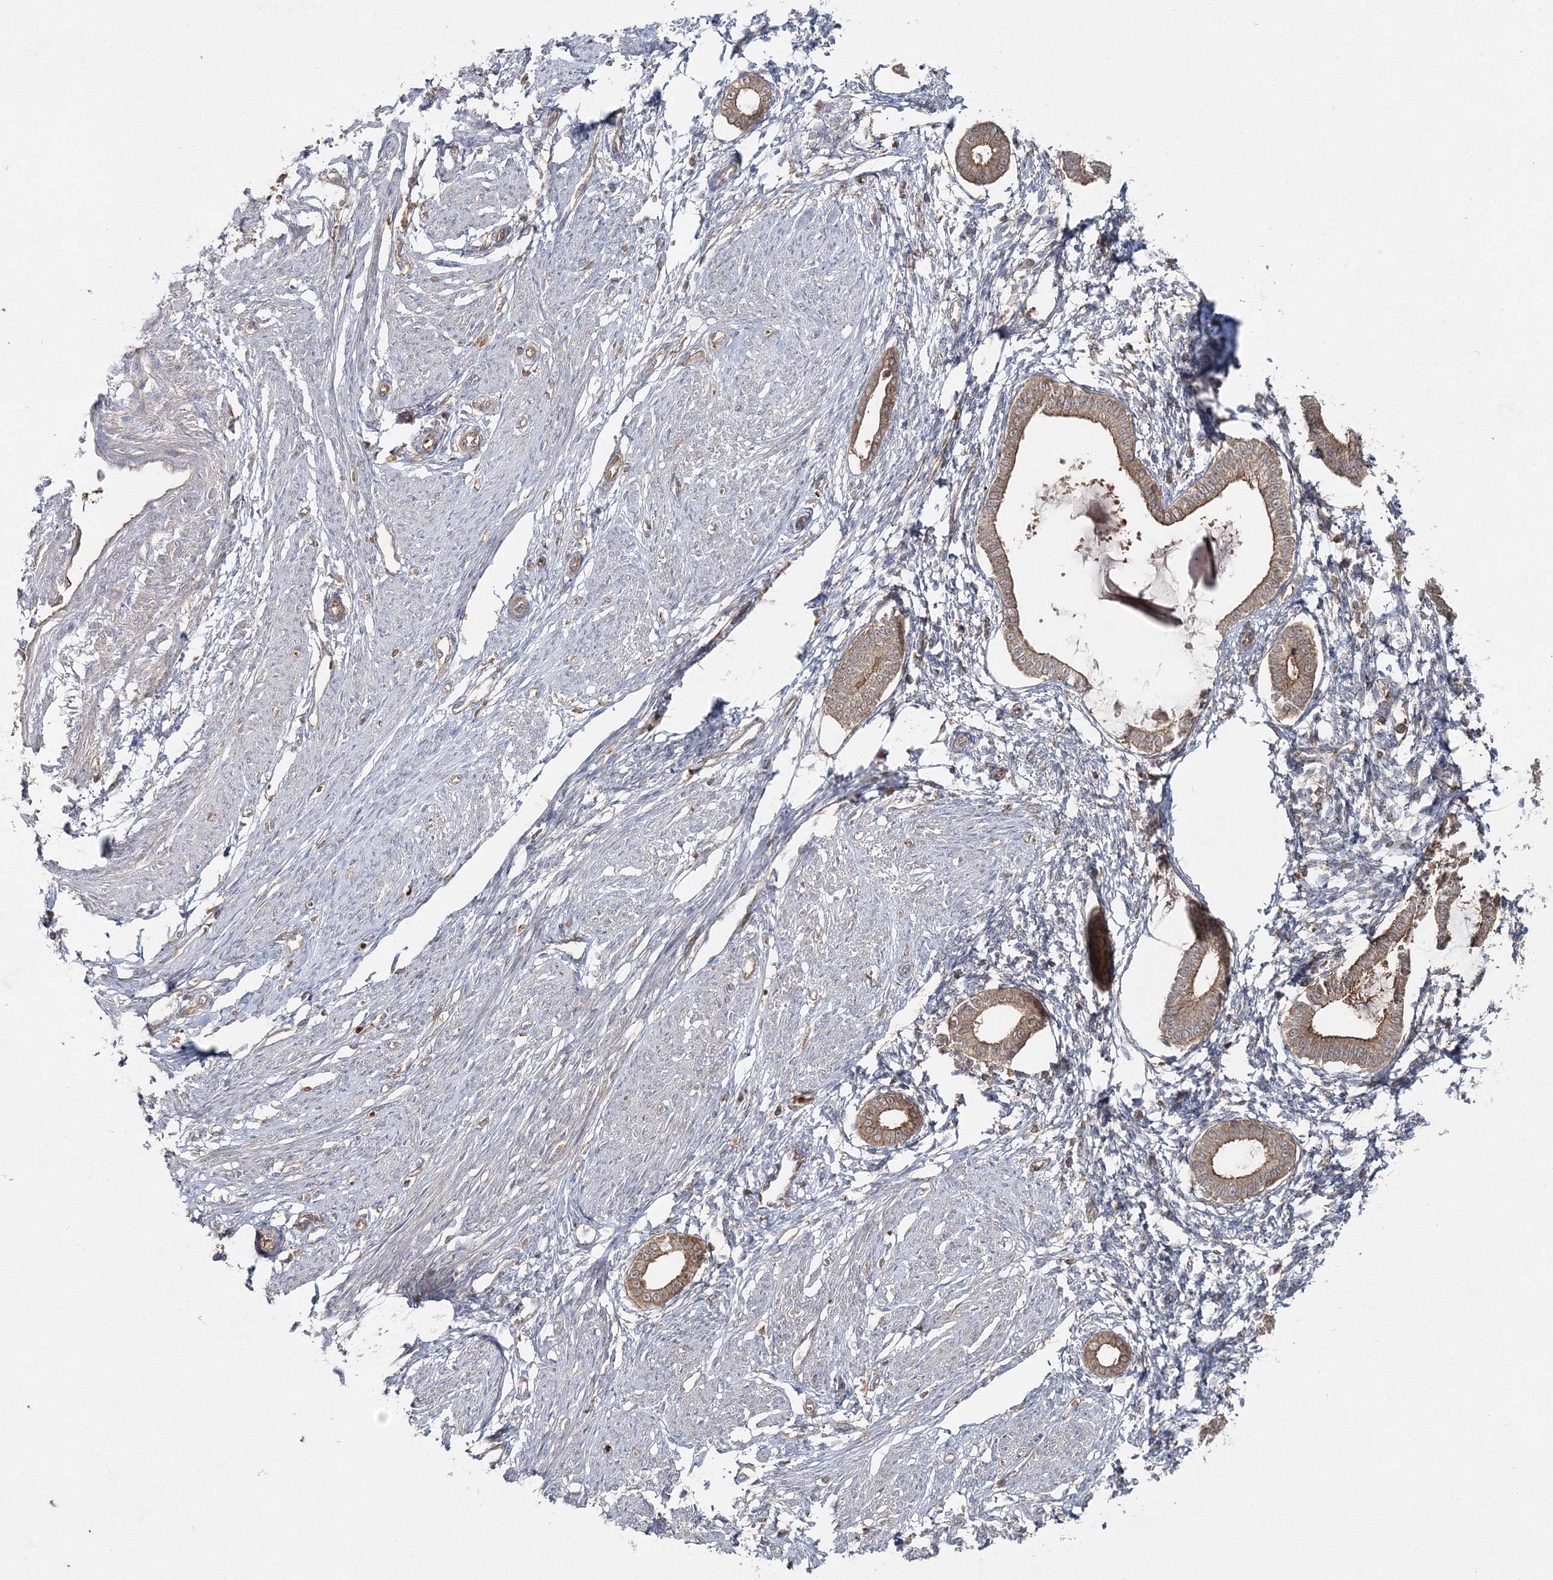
{"staining": {"intensity": "negative", "quantity": "none", "location": "none"}, "tissue": "endometrium", "cell_type": "Cells in endometrial stroma", "image_type": "normal", "snomed": [{"axis": "morphology", "description": "Normal tissue, NOS"}, {"axis": "topography", "description": "Endometrium"}], "caption": "IHC of benign human endometrium exhibits no staining in cells in endometrial stroma.", "gene": "PCBD2", "patient": {"sex": "female", "age": 56}}